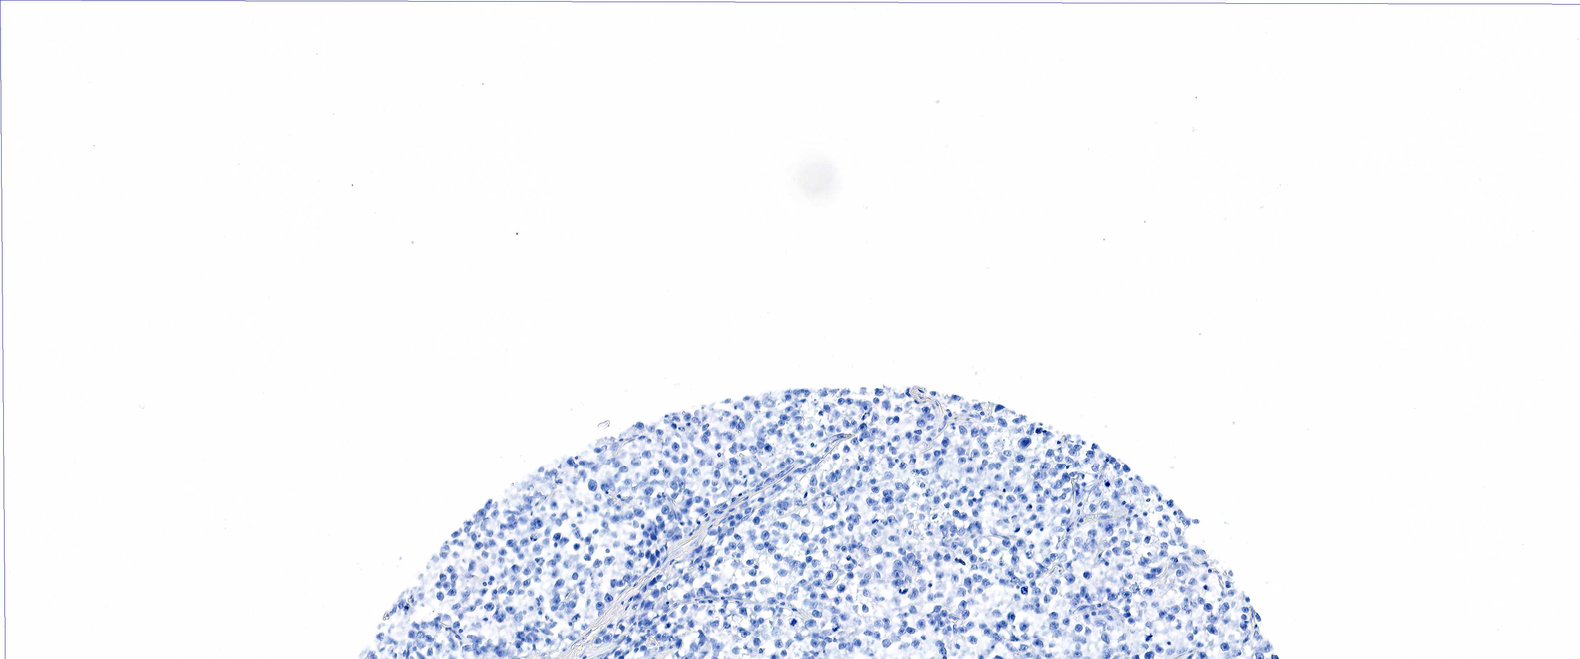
{"staining": {"intensity": "negative", "quantity": "none", "location": "none"}, "tissue": "testis cancer", "cell_type": "Tumor cells", "image_type": "cancer", "snomed": [{"axis": "morphology", "description": "Seminoma, NOS"}, {"axis": "morphology", "description": "Carcinoma, Embryonal, NOS"}, {"axis": "topography", "description": "Testis"}], "caption": "This is a histopathology image of immunohistochemistry (IHC) staining of testis cancer, which shows no expression in tumor cells.", "gene": "ACP3", "patient": {"sex": "male", "age": 30}}